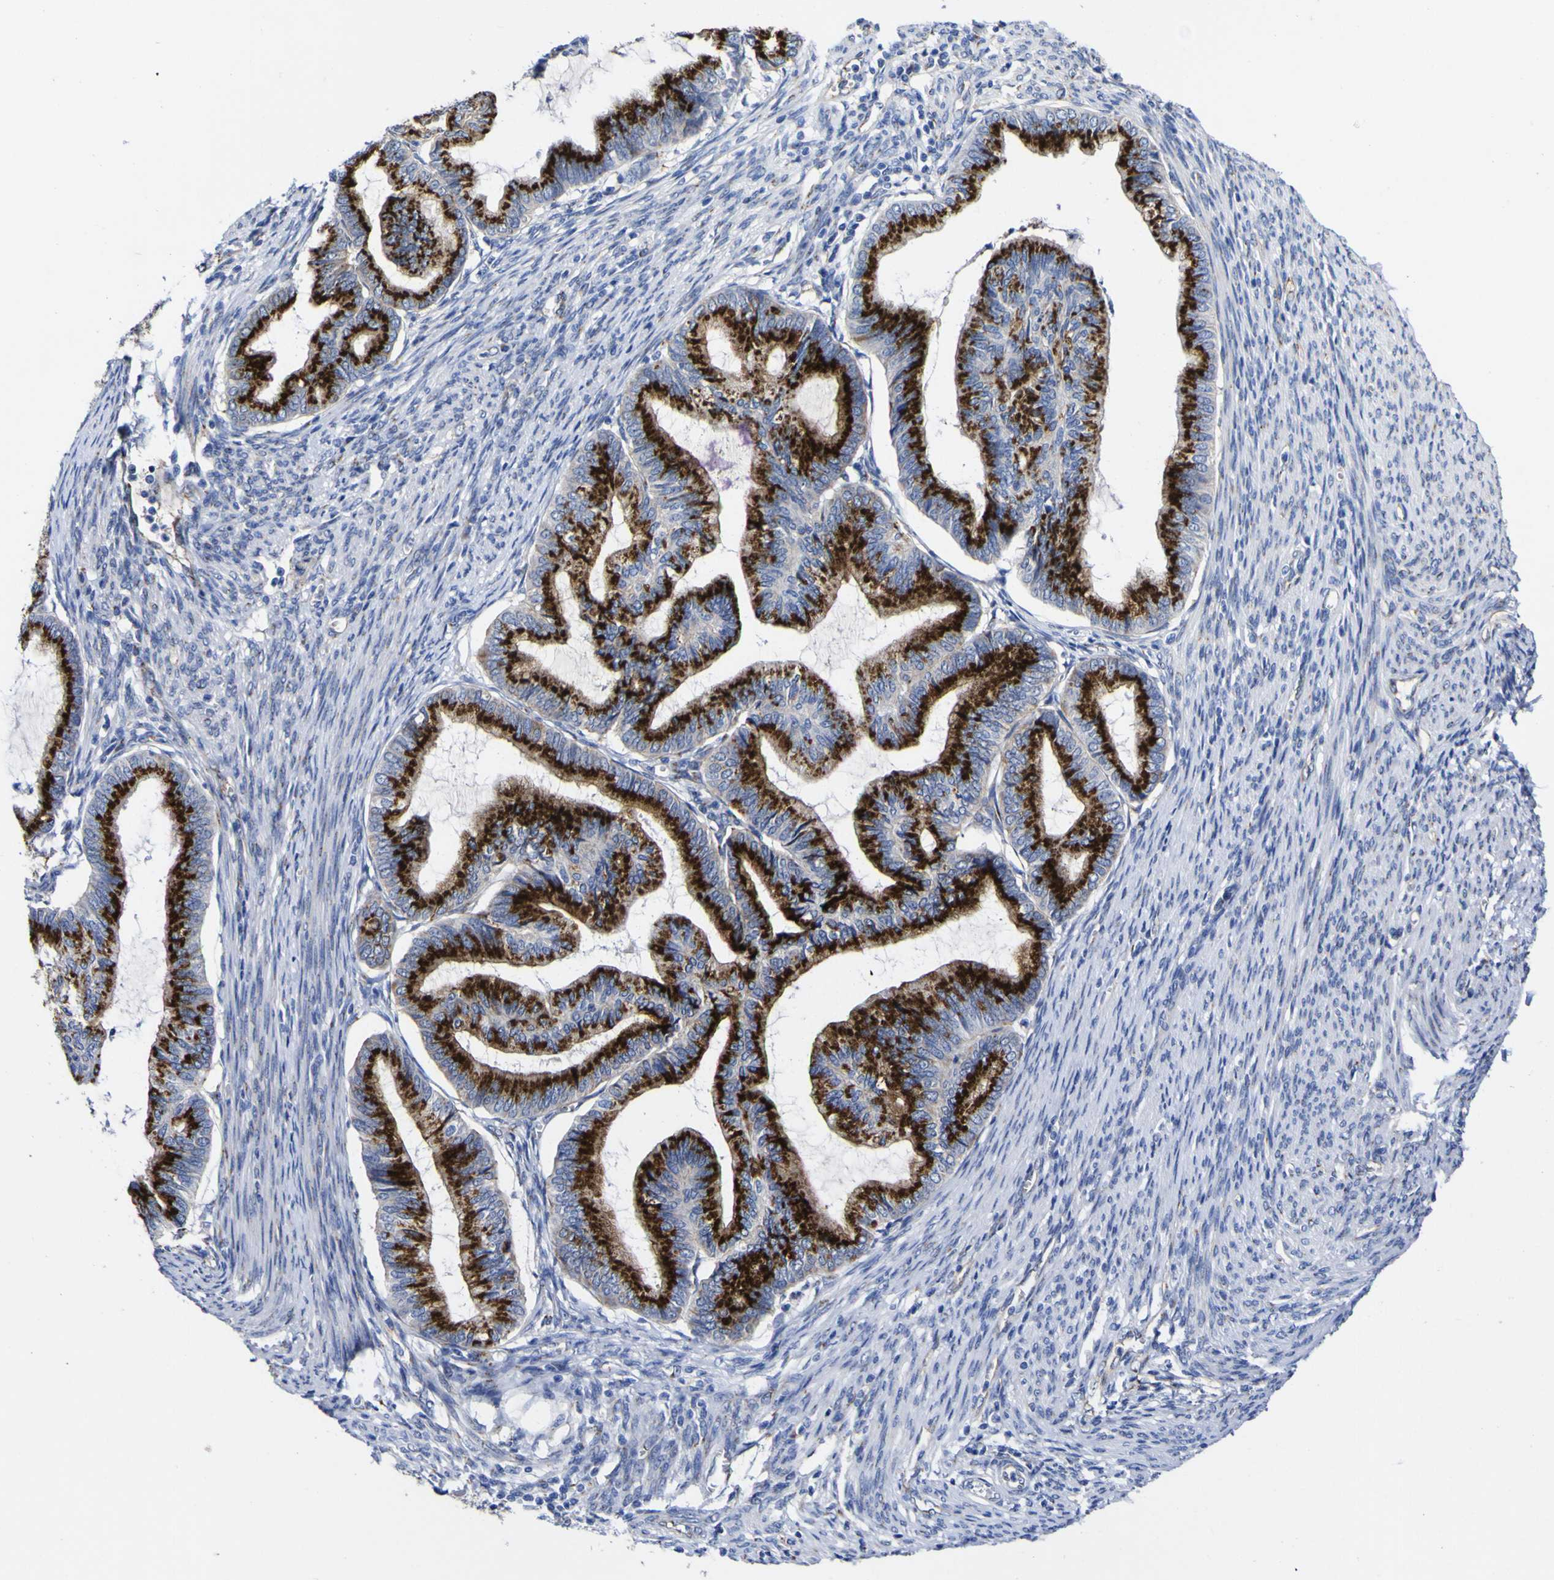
{"staining": {"intensity": "strong", "quantity": ">75%", "location": "cytoplasmic/membranous"}, "tissue": "cervical cancer", "cell_type": "Tumor cells", "image_type": "cancer", "snomed": [{"axis": "morphology", "description": "Normal tissue, NOS"}, {"axis": "morphology", "description": "Adenocarcinoma, NOS"}, {"axis": "topography", "description": "Cervix"}, {"axis": "topography", "description": "Endometrium"}], "caption": "Brown immunohistochemical staining in cervical adenocarcinoma demonstrates strong cytoplasmic/membranous staining in about >75% of tumor cells.", "gene": "GOLM1", "patient": {"sex": "female", "age": 86}}